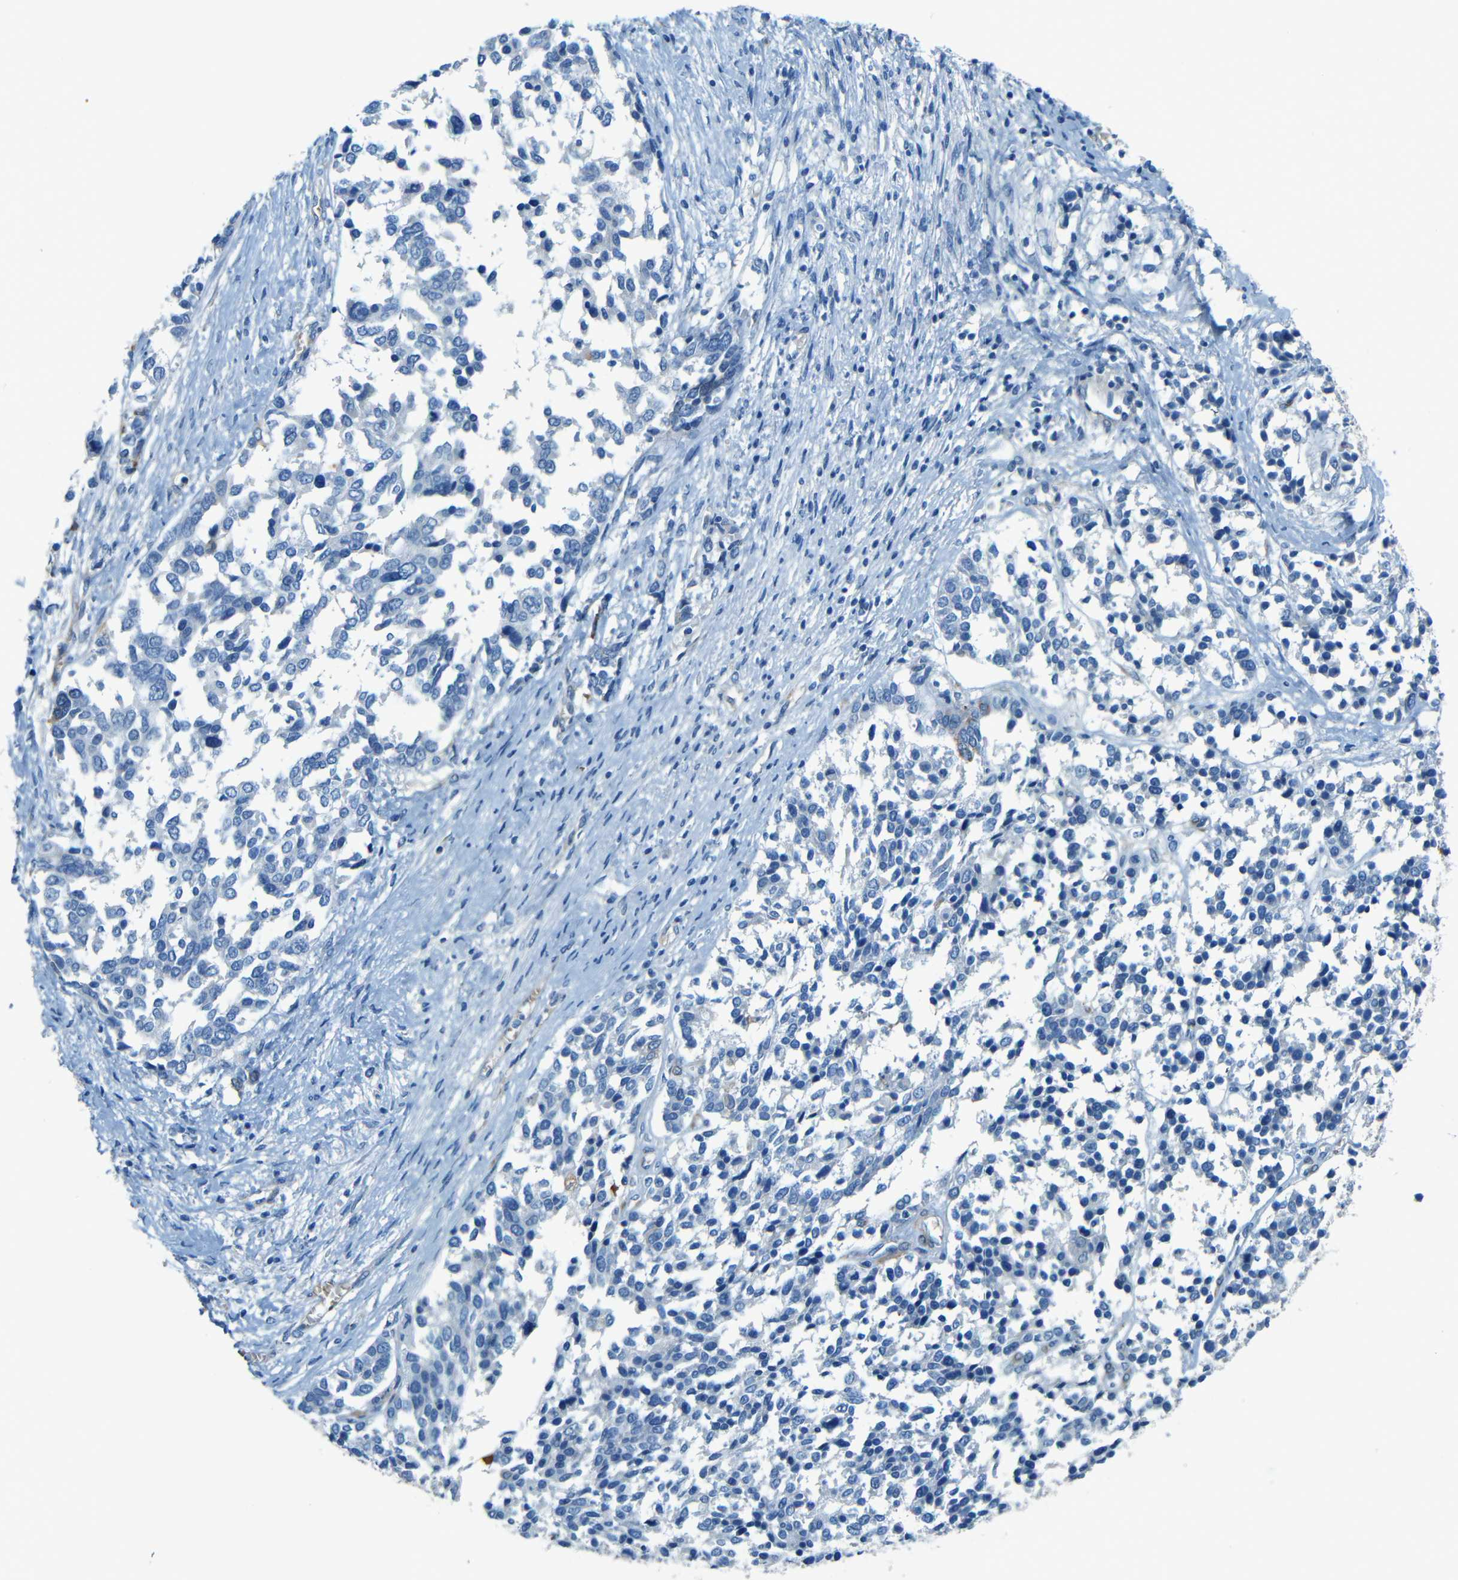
{"staining": {"intensity": "negative", "quantity": "none", "location": "none"}, "tissue": "ovarian cancer", "cell_type": "Tumor cells", "image_type": "cancer", "snomed": [{"axis": "morphology", "description": "Cystadenocarcinoma, serous, NOS"}, {"axis": "topography", "description": "Ovary"}], "caption": "Image shows no significant protein expression in tumor cells of ovarian serous cystadenocarcinoma.", "gene": "MAP2", "patient": {"sex": "female", "age": 44}}